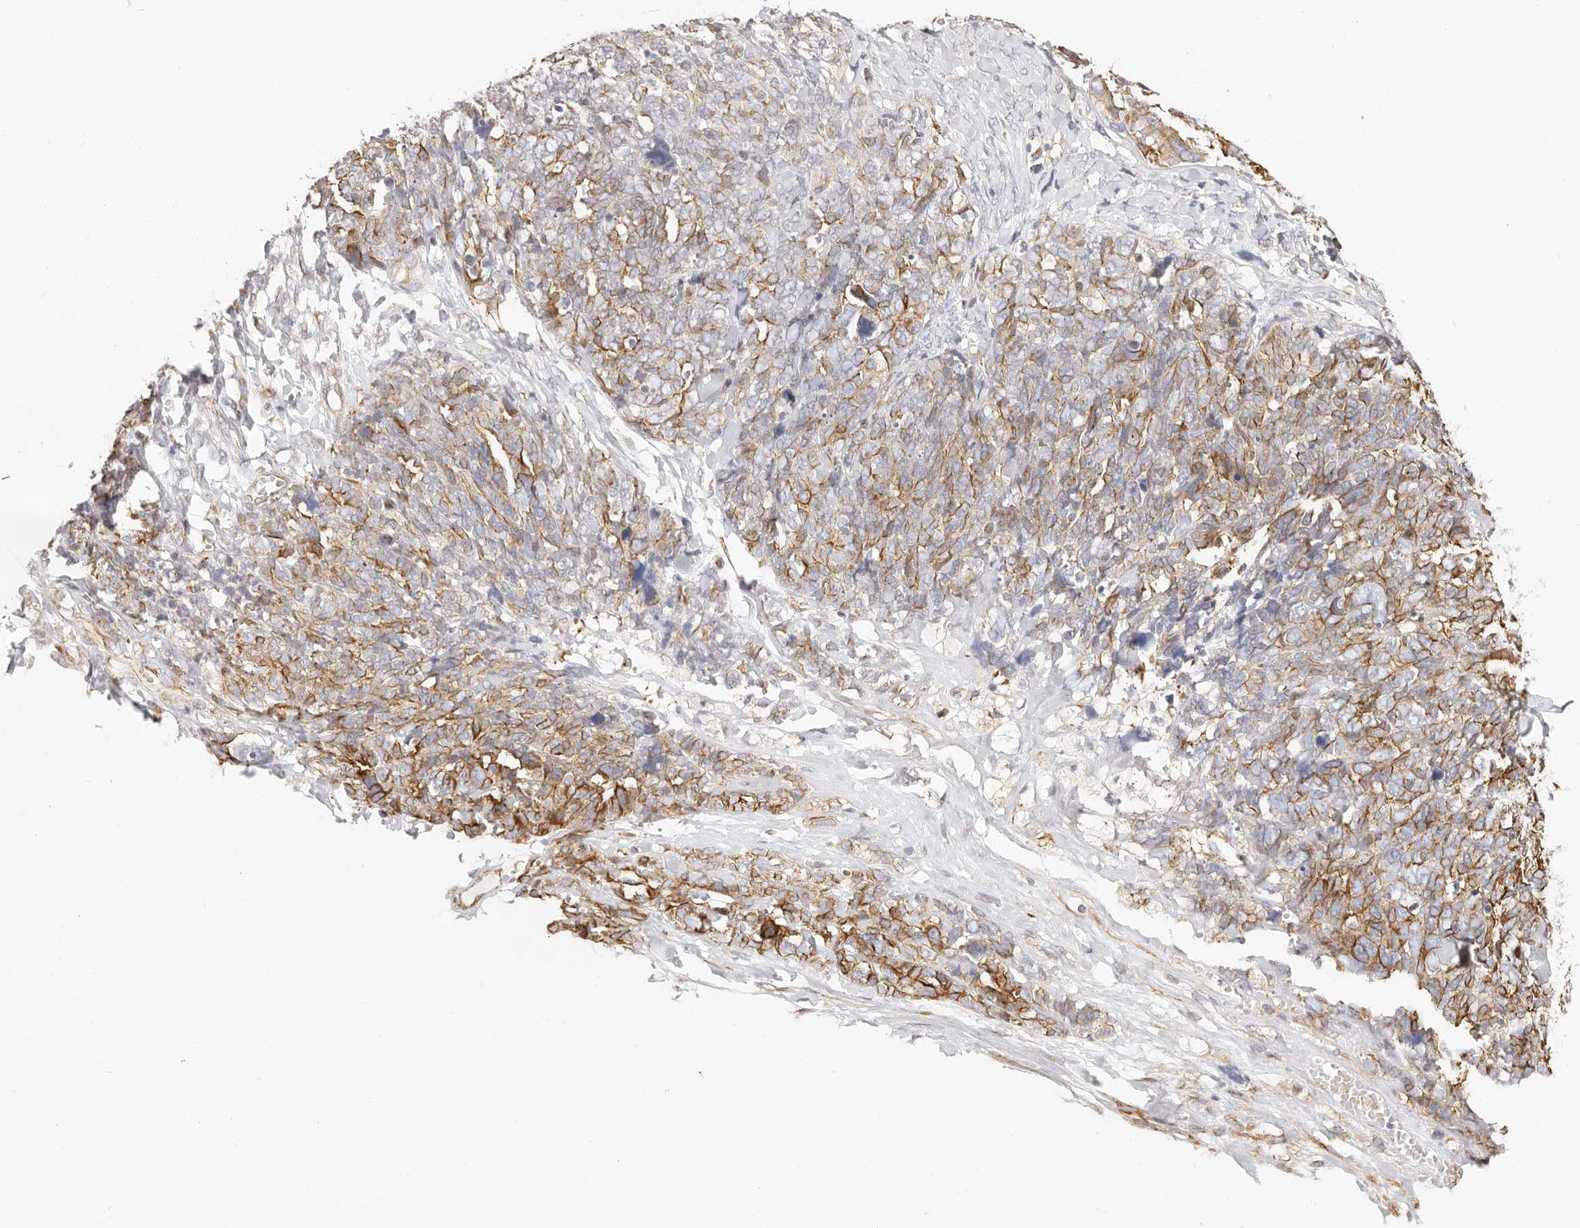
{"staining": {"intensity": "moderate", "quantity": "25%-75%", "location": "cytoplasmic/membranous"}, "tissue": "ovarian cancer", "cell_type": "Tumor cells", "image_type": "cancer", "snomed": [{"axis": "morphology", "description": "Cystadenocarcinoma, serous, NOS"}, {"axis": "topography", "description": "Ovary"}], "caption": "Protein expression analysis of human ovarian cancer reveals moderate cytoplasmic/membranous staining in approximately 25%-75% of tumor cells.", "gene": "DTNBP1", "patient": {"sex": "female", "age": 79}}